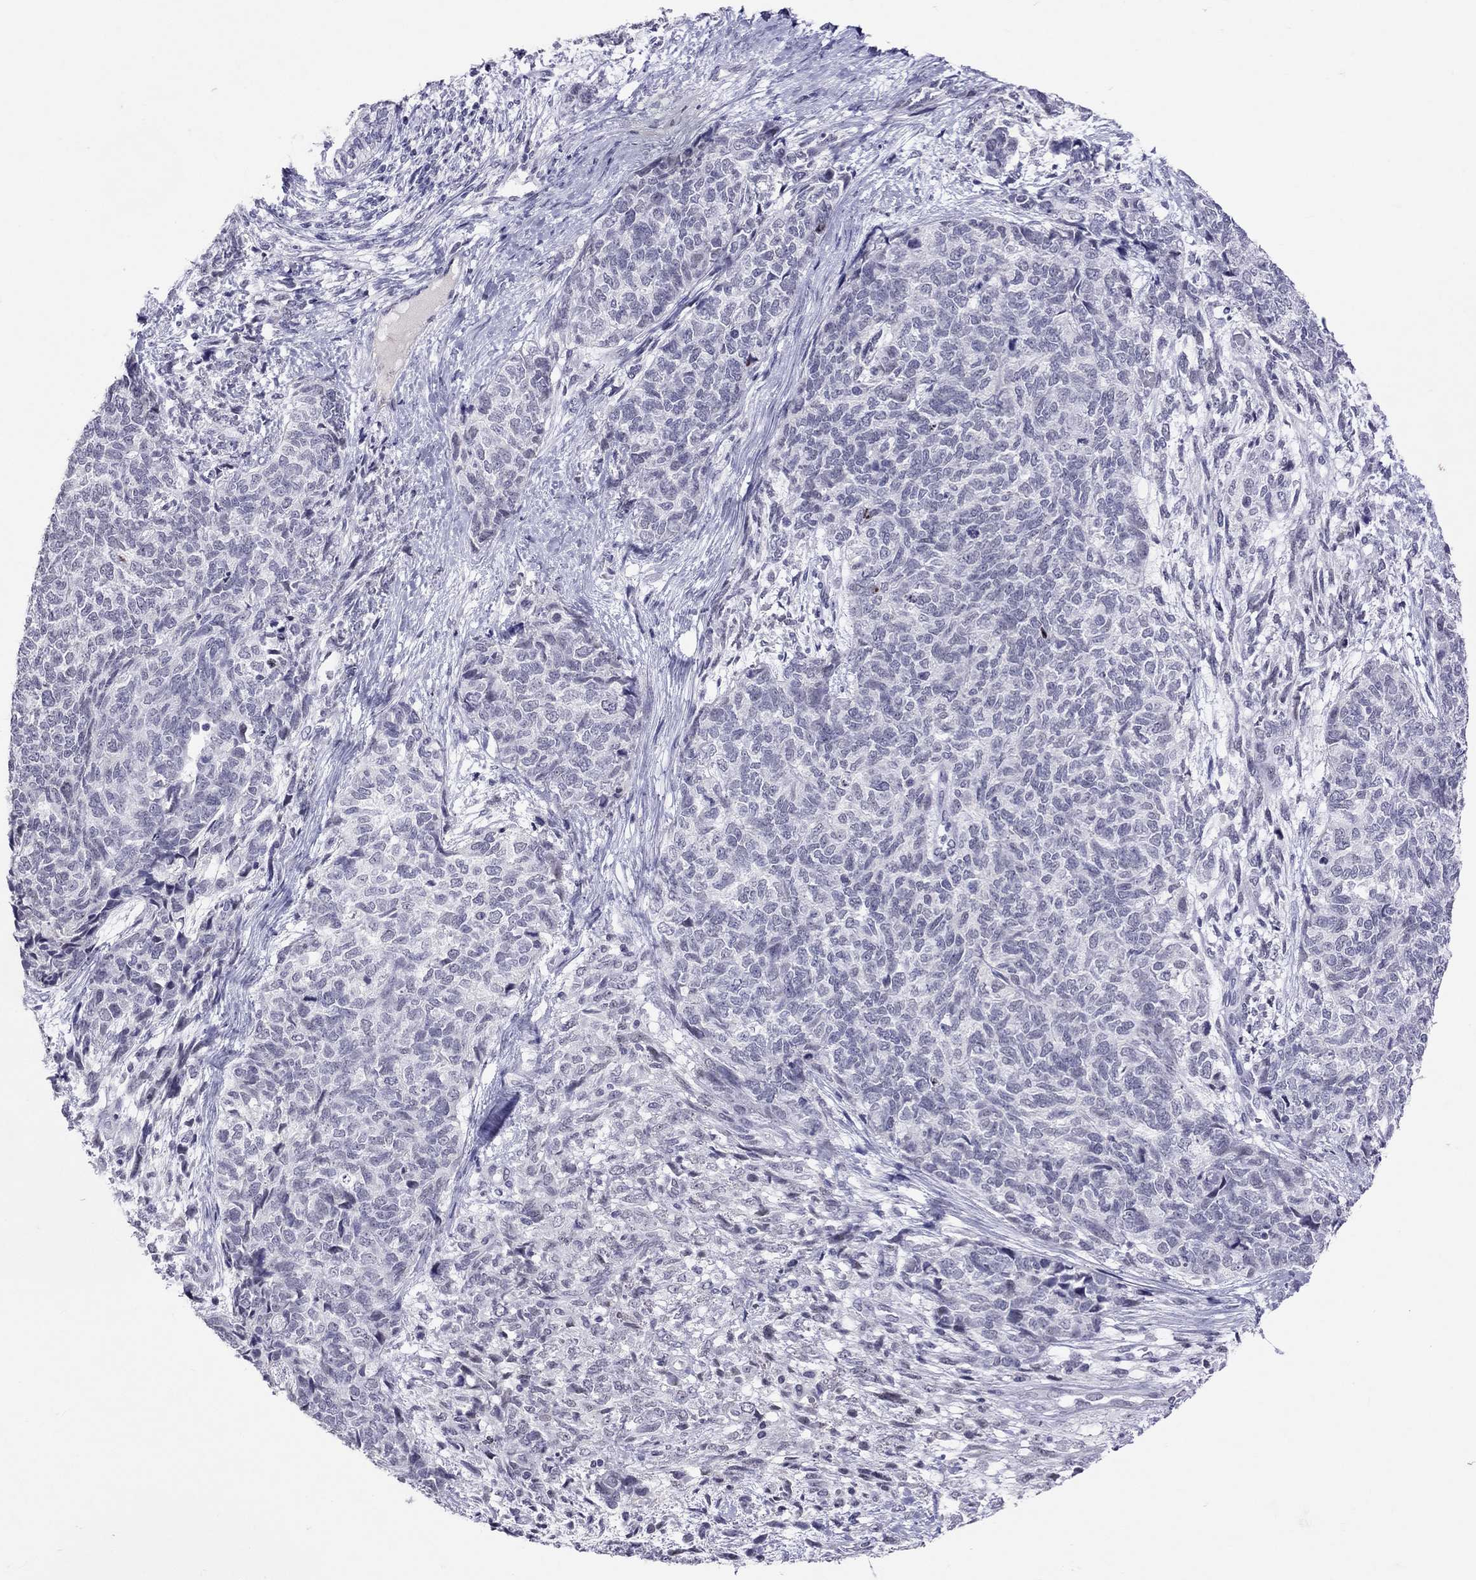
{"staining": {"intensity": "negative", "quantity": "none", "location": "none"}, "tissue": "cervical cancer", "cell_type": "Tumor cells", "image_type": "cancer", "snomed": [{"axis": "morphology", "description": "Squamous cell carcinoma, NOS"}, {"axis": "topography", "description": "Cervix"}], "caption": "This is an immunohistochemistry photomicrograph of cervical squamous cell carcinoma. There is no expression in tumor cells.", "gene": "JHY", "patient": {"sex": "female", "age": 63}}